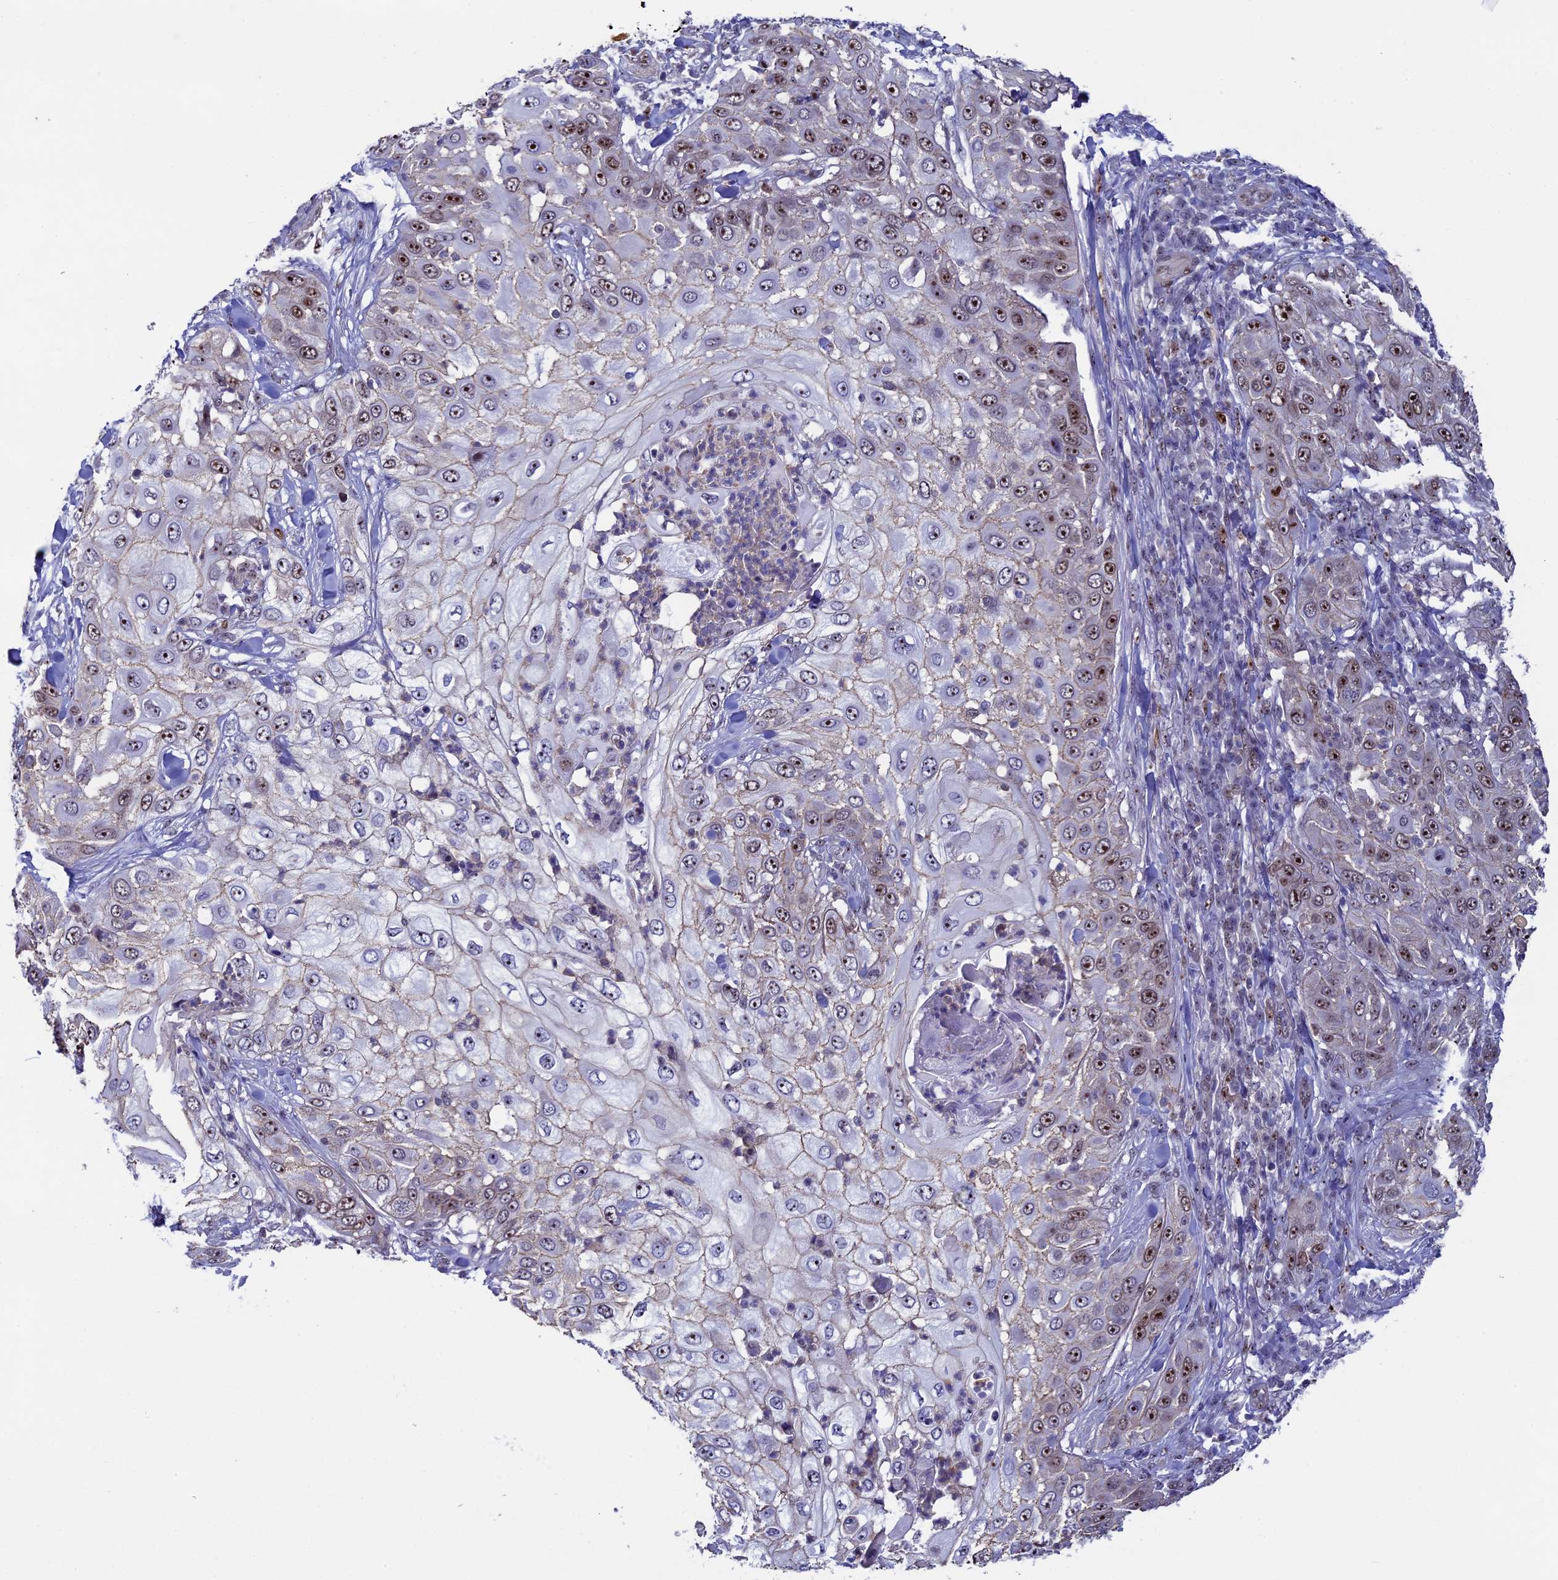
{"staining": {"intensity": "moderate", "quantity": "25%-75%", "location": "nuclear"}, "tissue": "skin cancer", "cell_type": "Tumor cells", "image_type": "cancer", "snomed": [{"axis": "morphology", "description": "Squamous cell carcinoma, NOS"}, {"axis": "topography", "description": "Skin"}], "caption": "High-power microscopy captured an immunohistochemistry (IHC) photomicrograph of skin cancer (squamous cell carcinoma), revealing moderate nuclear positivity in about 25%-75% of tumor cells. (DAB (3,3'-diaminobenzidine) IHC, brown staining for protein, blue staining for nuclei).", "gene": "CCDC86", "patient": {"sex": "female", "age": 44}}